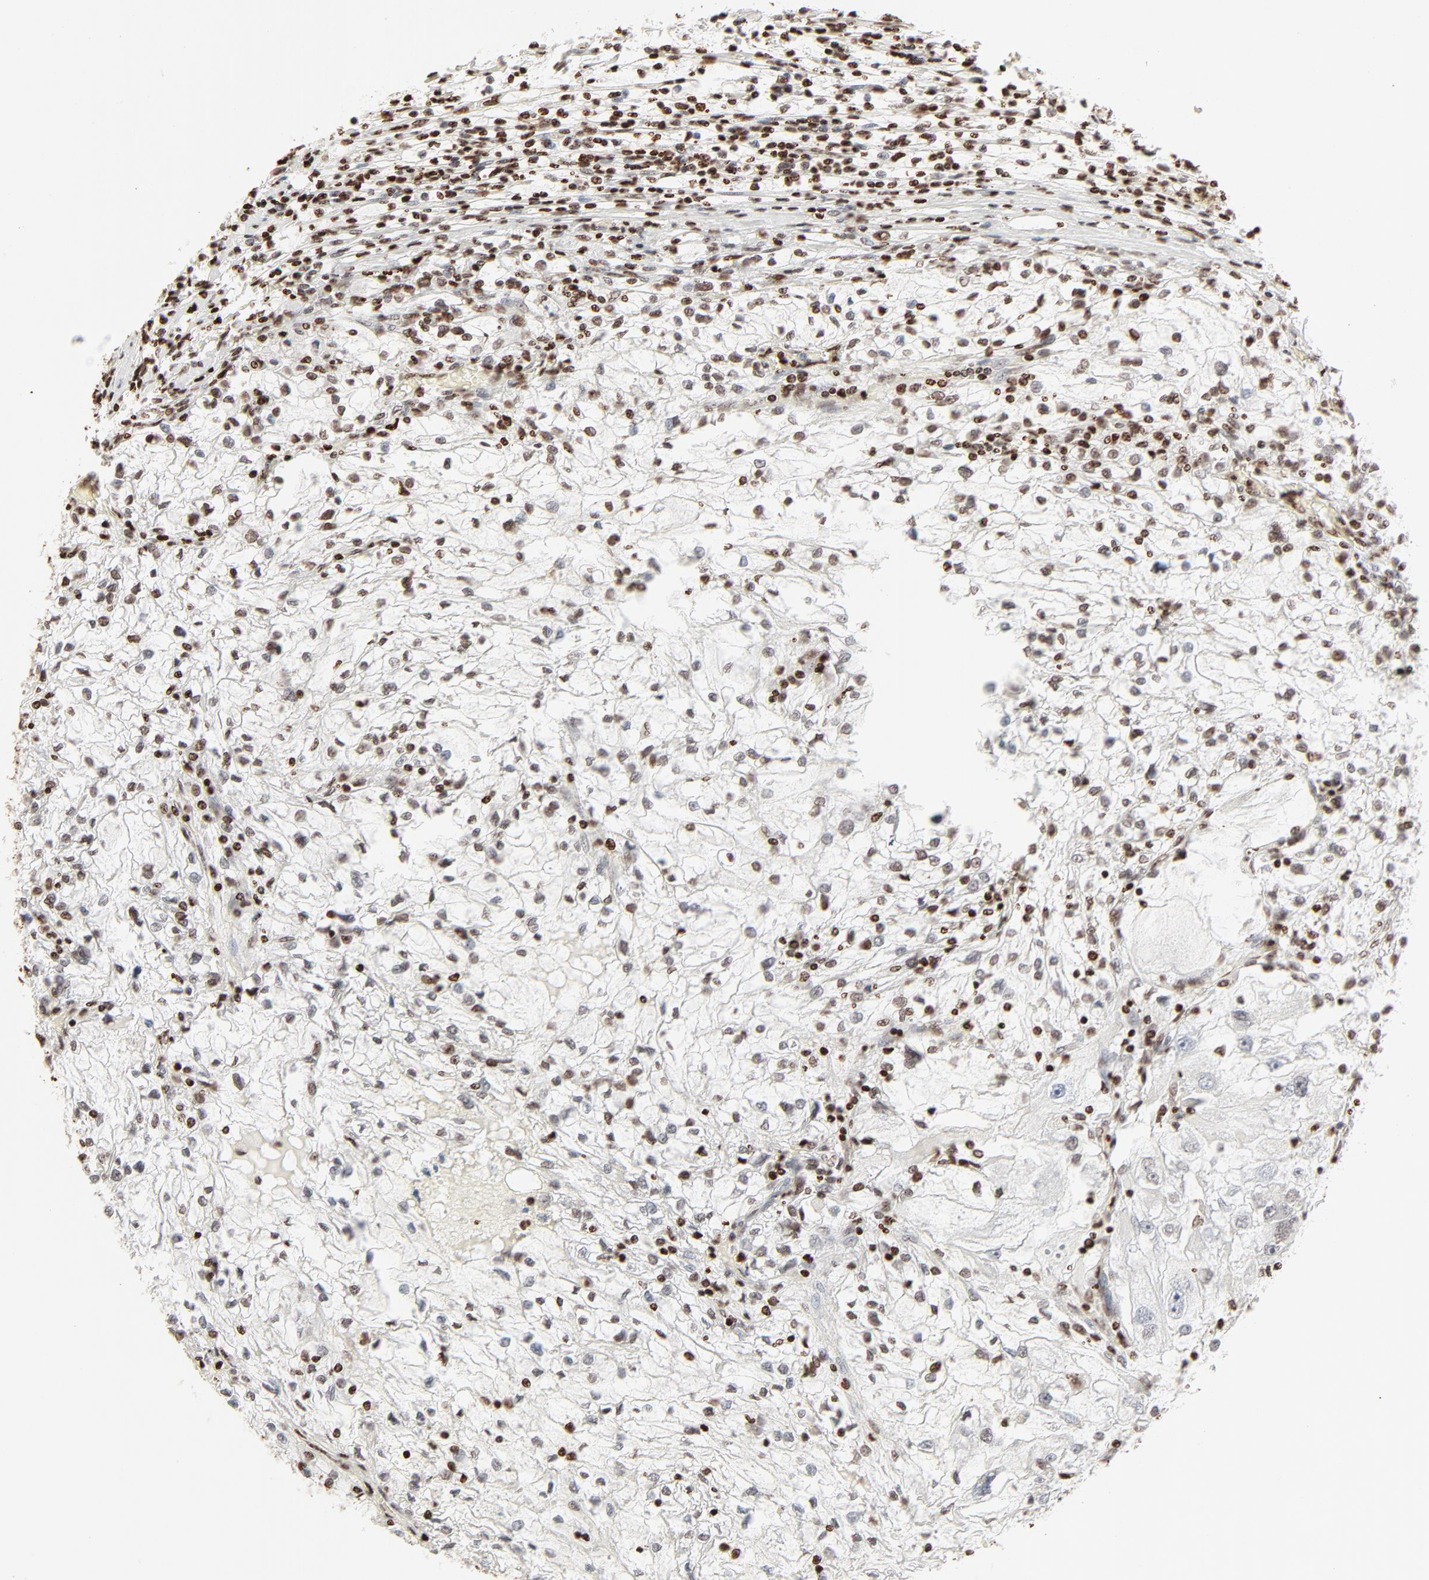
{"staining": {"intensity": "strong", "quantity": ">75%", "location": "nuclear"}, "tissue": "renal cancer", "cell_type": "Tumor cells", "image_type": "cancer", "snomed": [{"axis": "morphology", "description": "Adenocarcinoma, NOS"}, {"axis": "topography", "description": "Kidney"}], "caption": "Adenocarcinoma (renal) stained for a protein reveals strong nuclear positivity in tumor cells.", "gene": "HMGB2", "patient": {"sex": "female", "age": 83}}